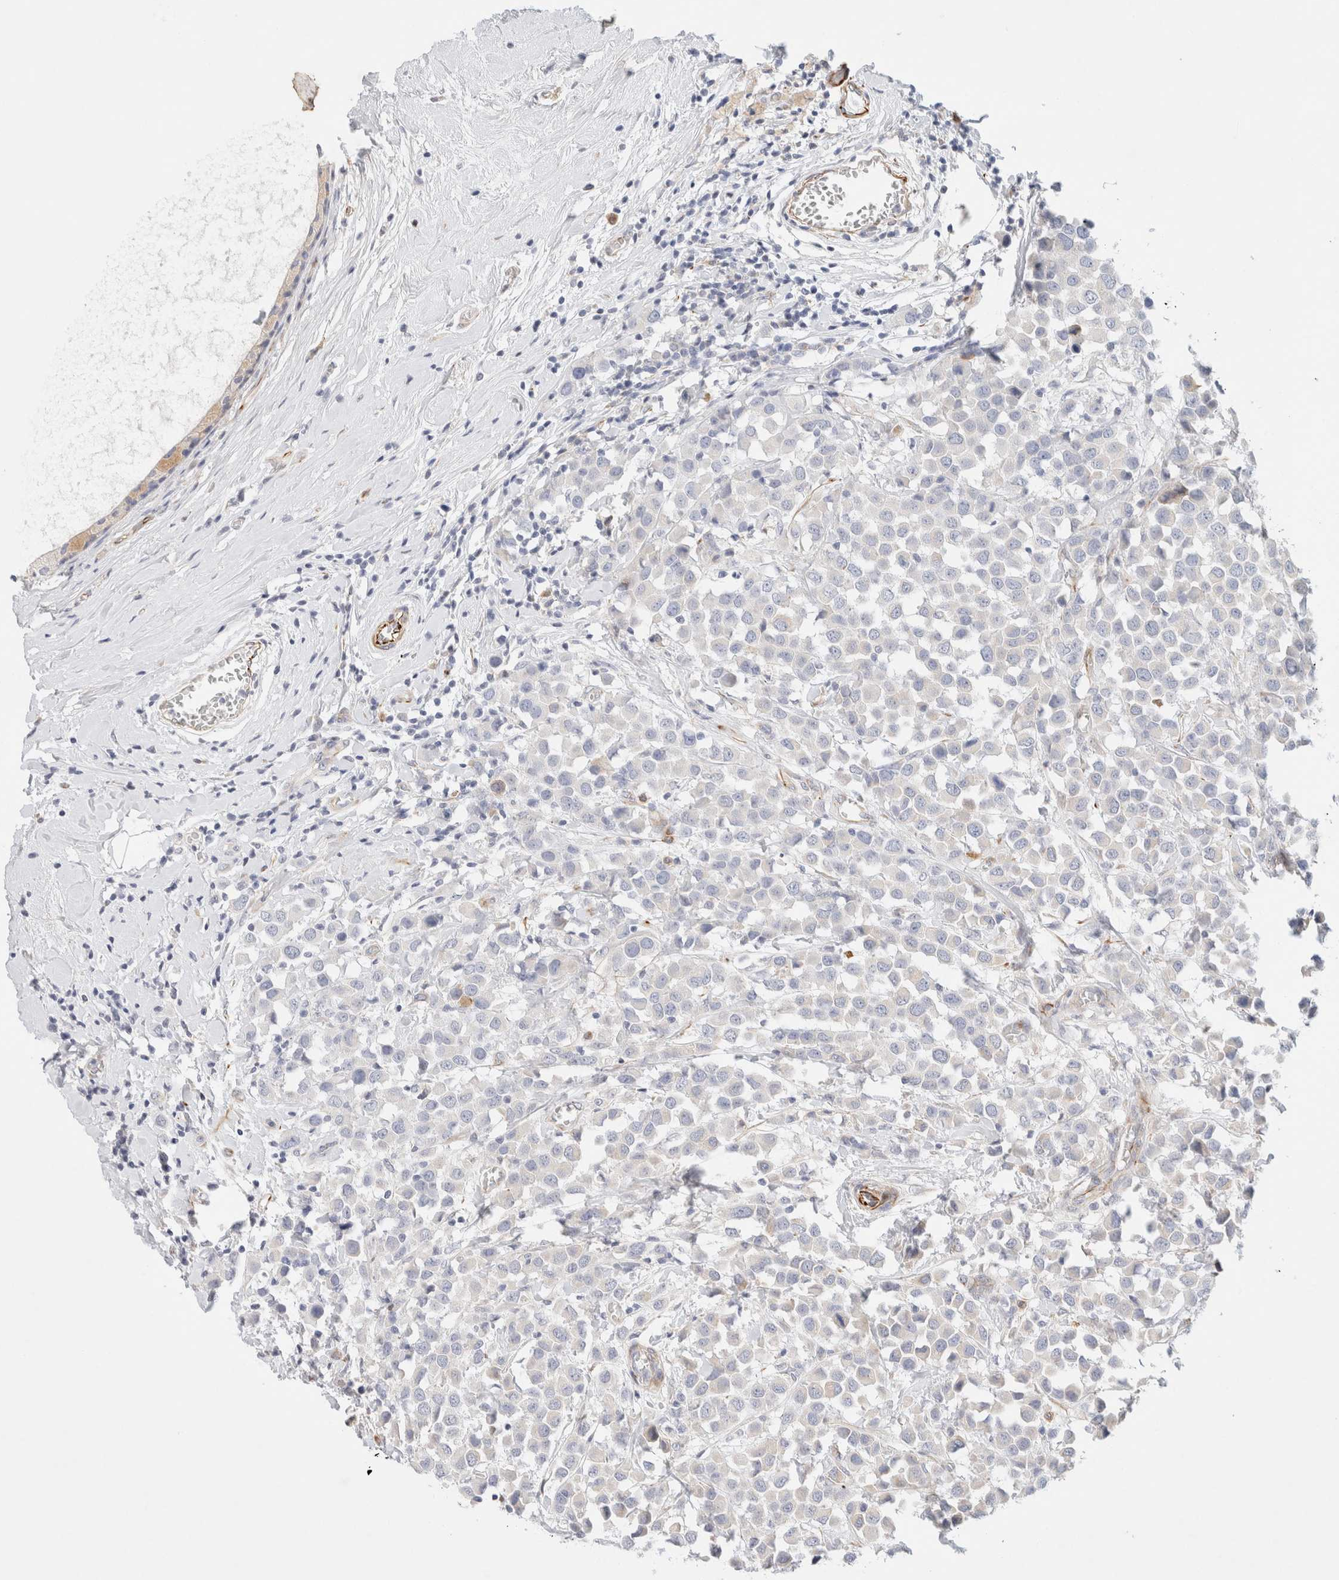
{"staining": {"intensity": "negative", "quantity": "none", "location": "none"}, "tissue": "breast cancer", "cell_type": "Tumor cells", "image_type": "cancer", "snomed": [{"axis": "morphology", "description": "Duct carcinoma"}, {"axis": "topography", "description": "Breast"}], "caption": "An immunohistochemistry image of breast invasive ductal carcinoma is shown. There is no staining in tumor cells of breast invasive ductal carcinoma.", "gene": "SLC25A48", "patient": {"sex": "female", "age": 61}}